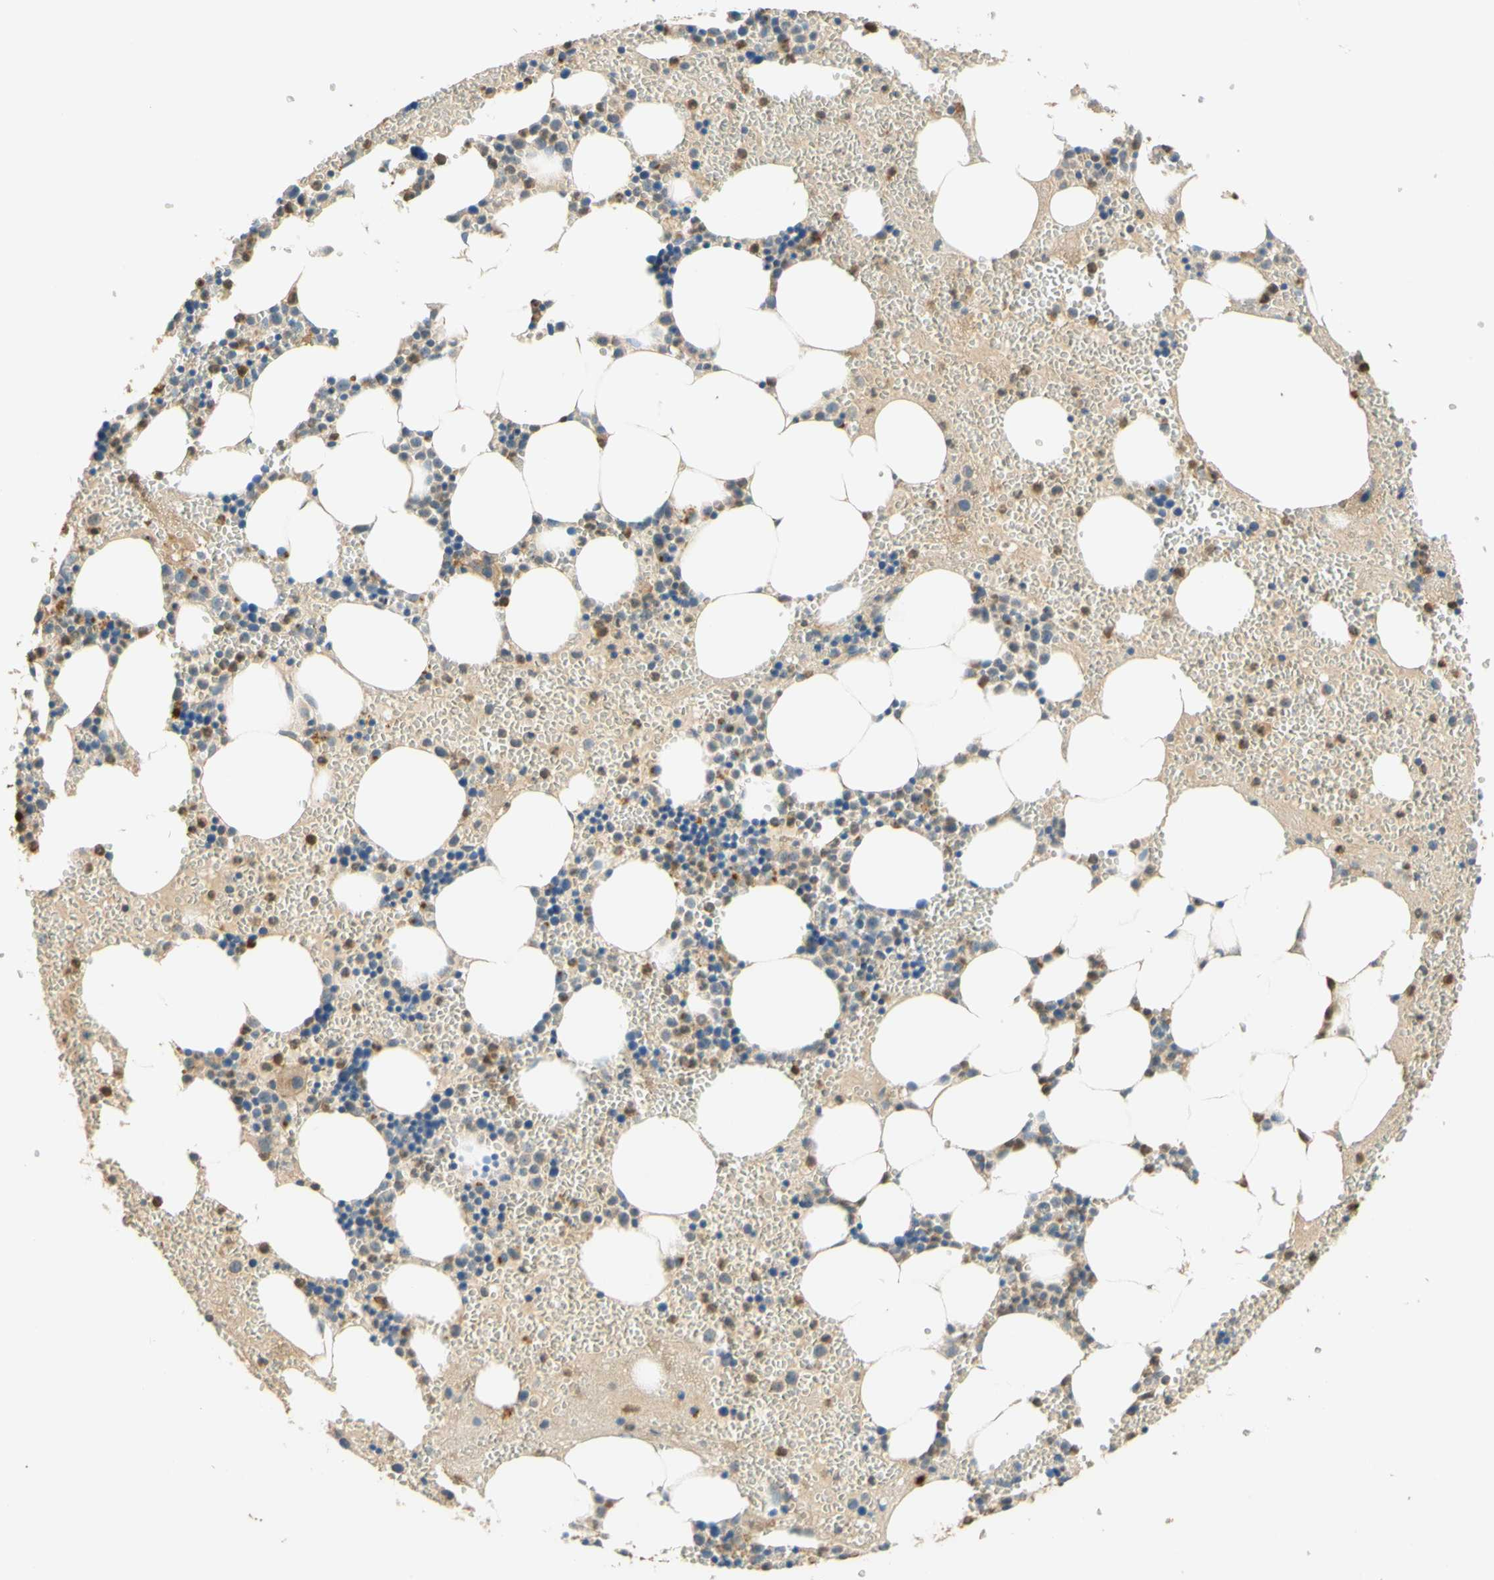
{"staining": {"intensity": "moderate", "quantity": "<25%", "location": "cytoplasmic/membranous"}, "tissue": "bone marrow", "cell_type": "Hematopoietic cells", "image_type": "normal", "snomed": [{"axis": "morphology", "description": "Normal tissue, NOS"}, {"axis": "morphology", "description": "Inflammation, NOS"}, {"axis": "topography", "description": "Bone marrow"}], "caption": "Immunohistochemical staining of unremarkable bone marrow exhibits low levels of moderate cytoplasmic/membranous expression in about <25% of hematopoietic cells. The staining is performed using DAB (3,3'-diaminobenzidine) brown chromogen to label protein expression. The nuclei are counter-stained blue using hematoxylin.", "gene": "ENTREP2", "patient": {"sex": "female", "age": 76}}